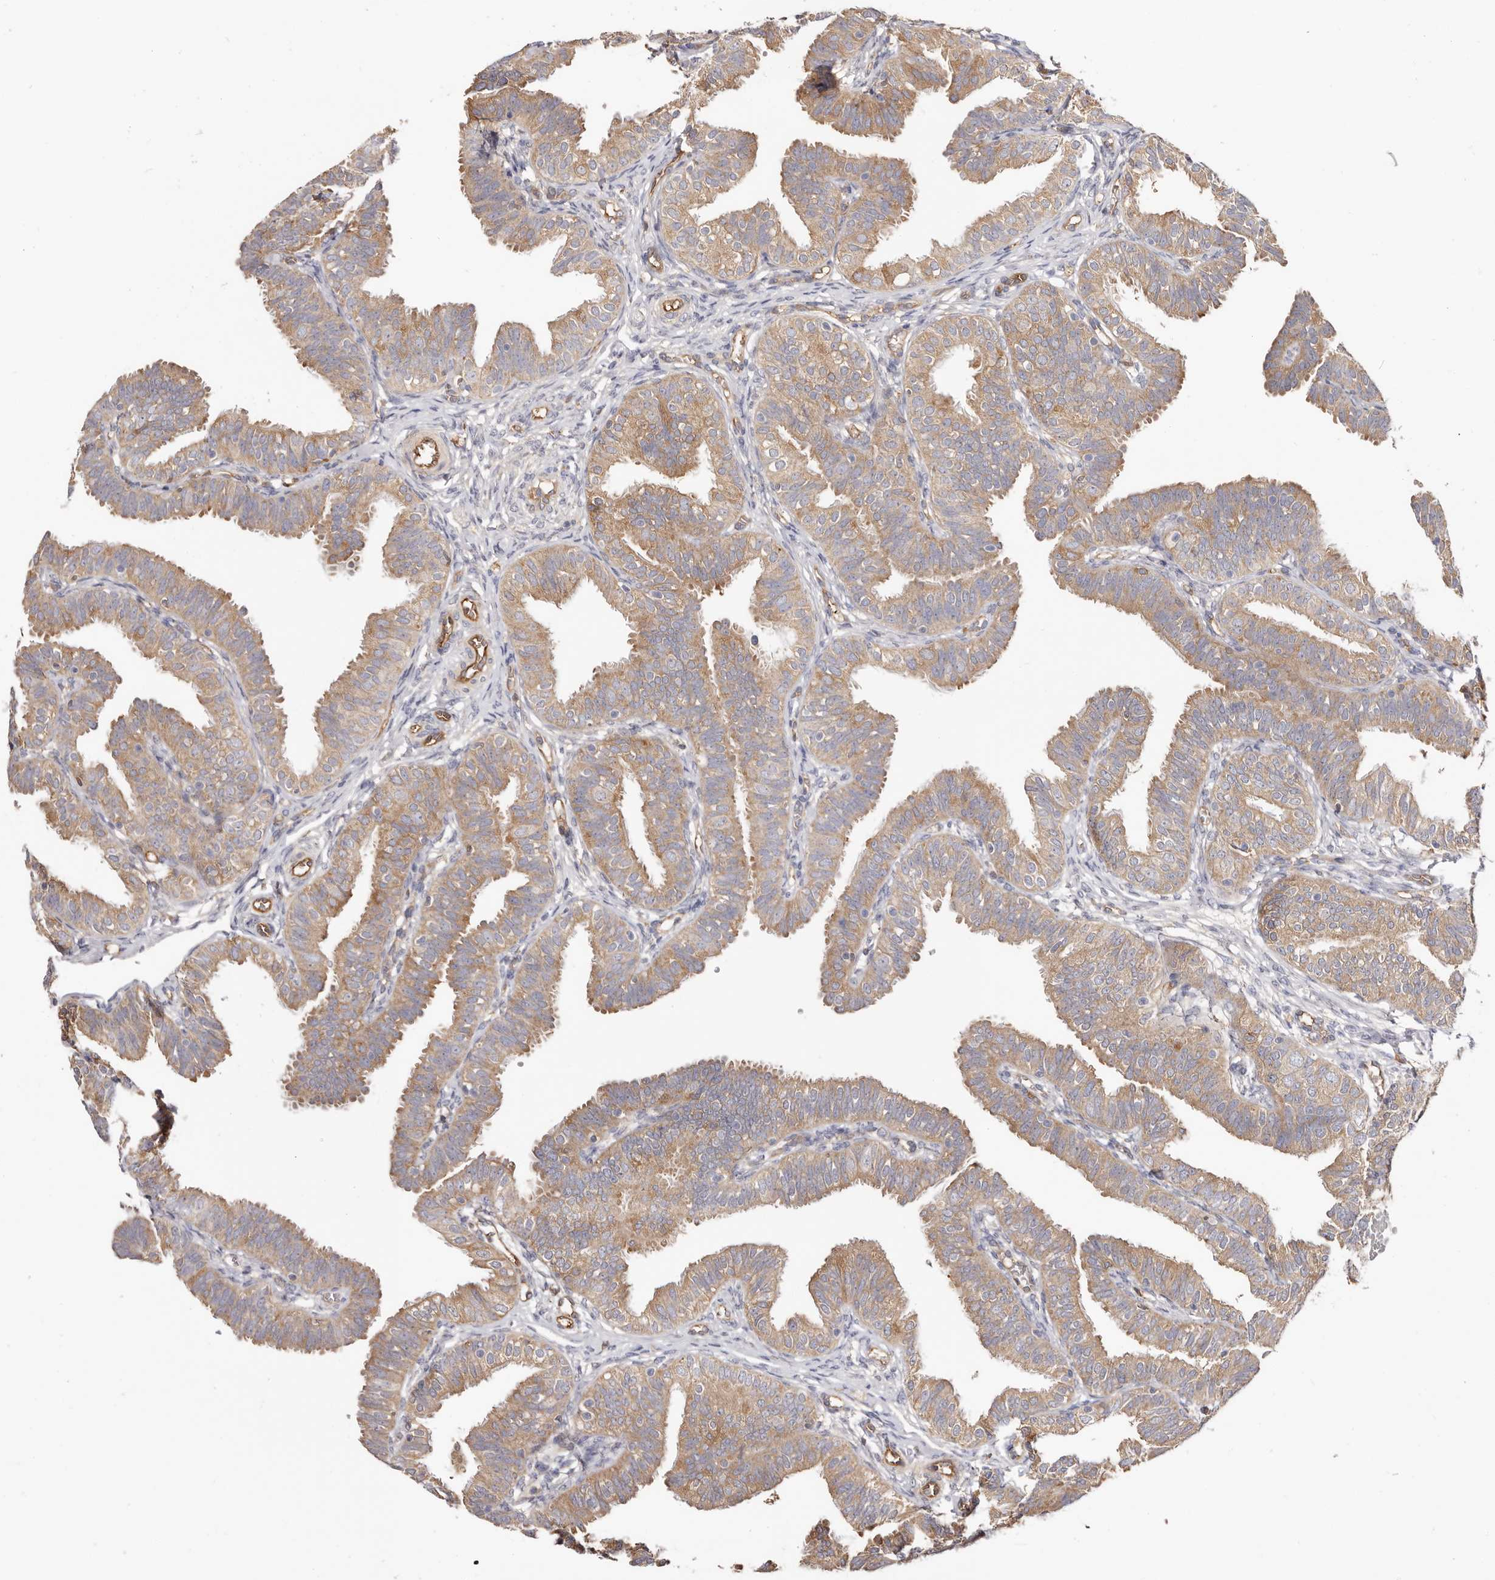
{"staining": {"intensity": "moderate", "quantity": ">75%", "location": "cytoplasmic/membranous"}, "tissue": "fallopian tube", "cell_type": "Glandular cells", "image_type": "normal", "snomed": [{"axis": "morphology", "description": "Normal tissue, NOS"}, {"axis": "topography", "description": "Fallopian tube"}], "caption": "Glandular cells display moderate cytoplasmic/membranous staining in about >75% of cells in unremarkable fallopian tube. (IHC, brightfield microscopy, high magnification).", "gene": "LAP3", "patient": {"sex": "female", "age": 35}}